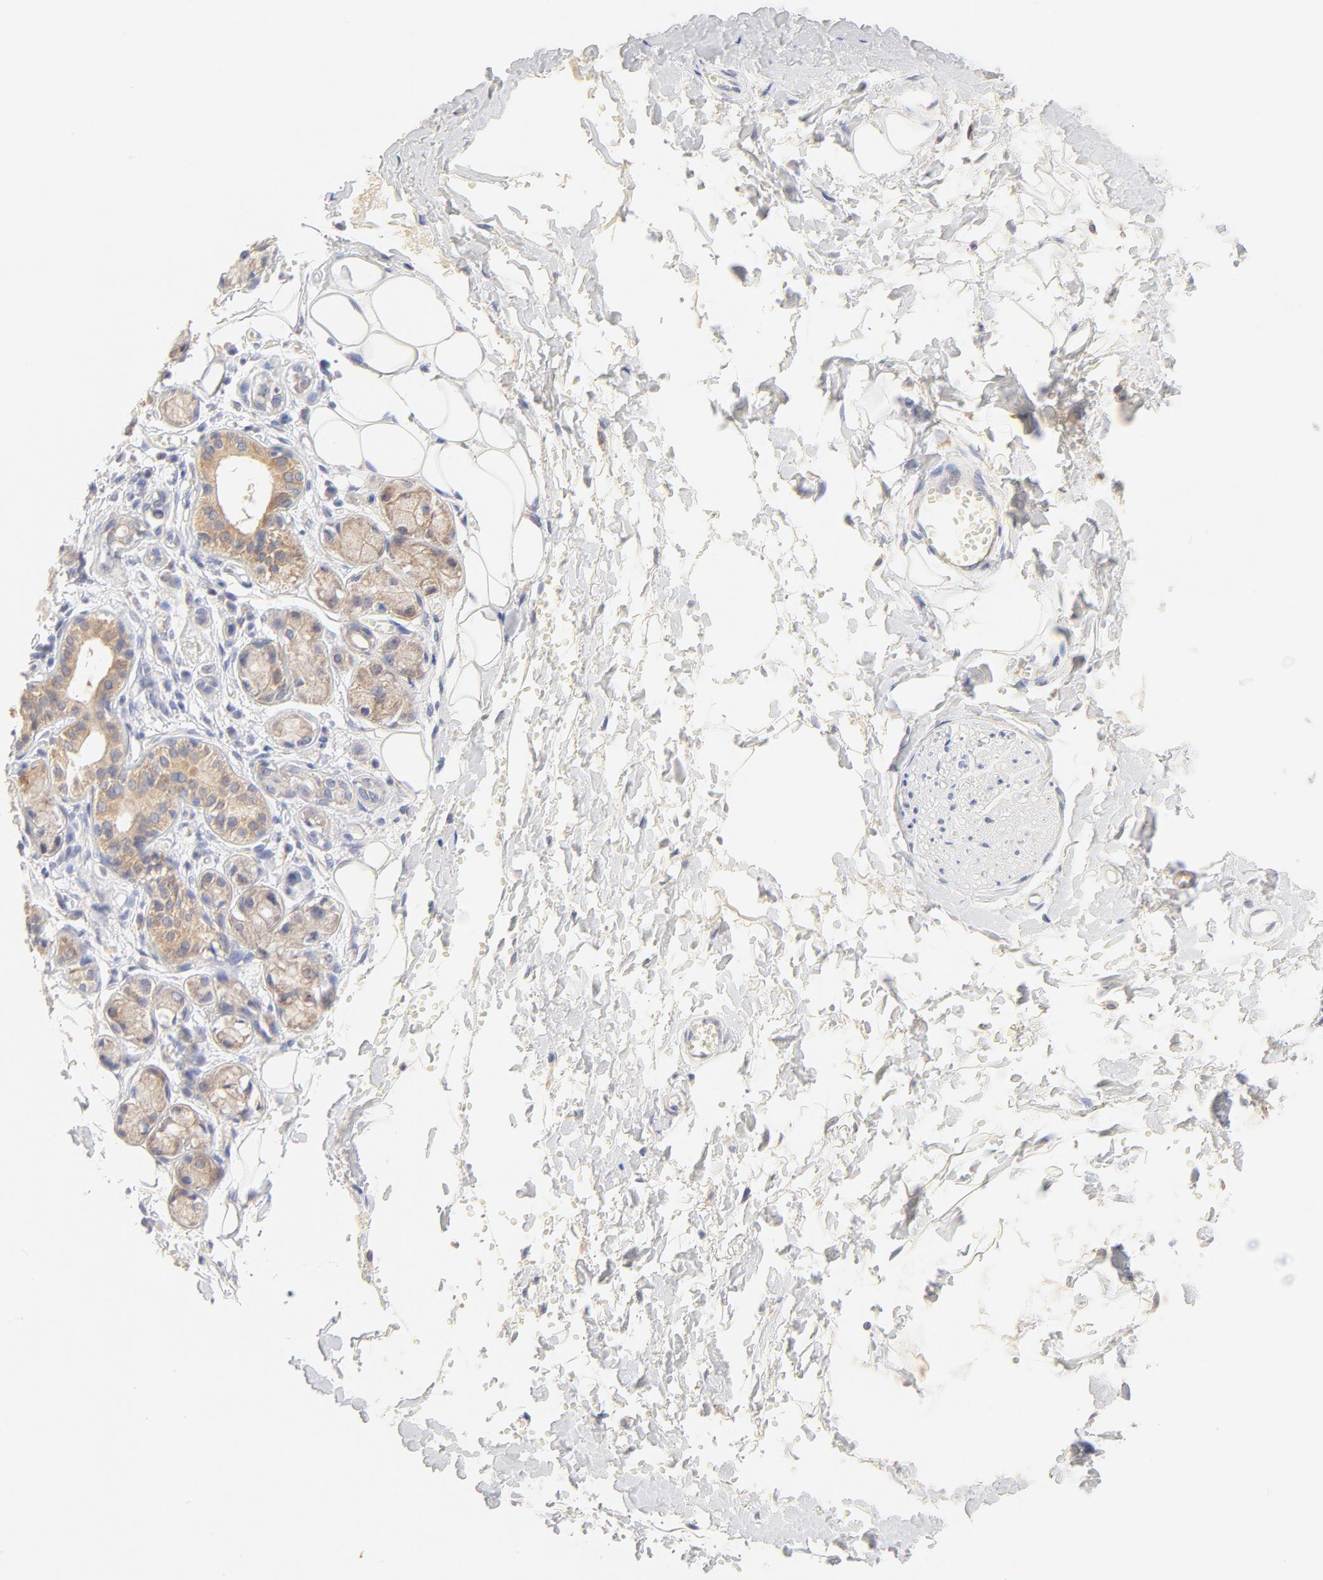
{"staining": {"intensity": "negative", "quantity": "none", "location": "none"}, "tissue": "adipose tissue", "cell_type": "Adipocytes", "image_type": "normal", "snomed": [{"axis": "morphology", "description": "Normal tissue, NOS"}, {"axis": "morphology", "description": "Inflammation, NOS"}, {"axis": "topography", "description": "Salivary gland"}, {"axis": "topography", "description": "Peripheral nerve tissue"}], "caption": "Adipose tissue was stained to show a protein in brown. There is no significant staining in adipocytes. (Immunohistochemistry (ihc), brightfield microscopy, high magnification).", "gene": "MTERF2", "patient": {"sex": "female", "age": 75}}